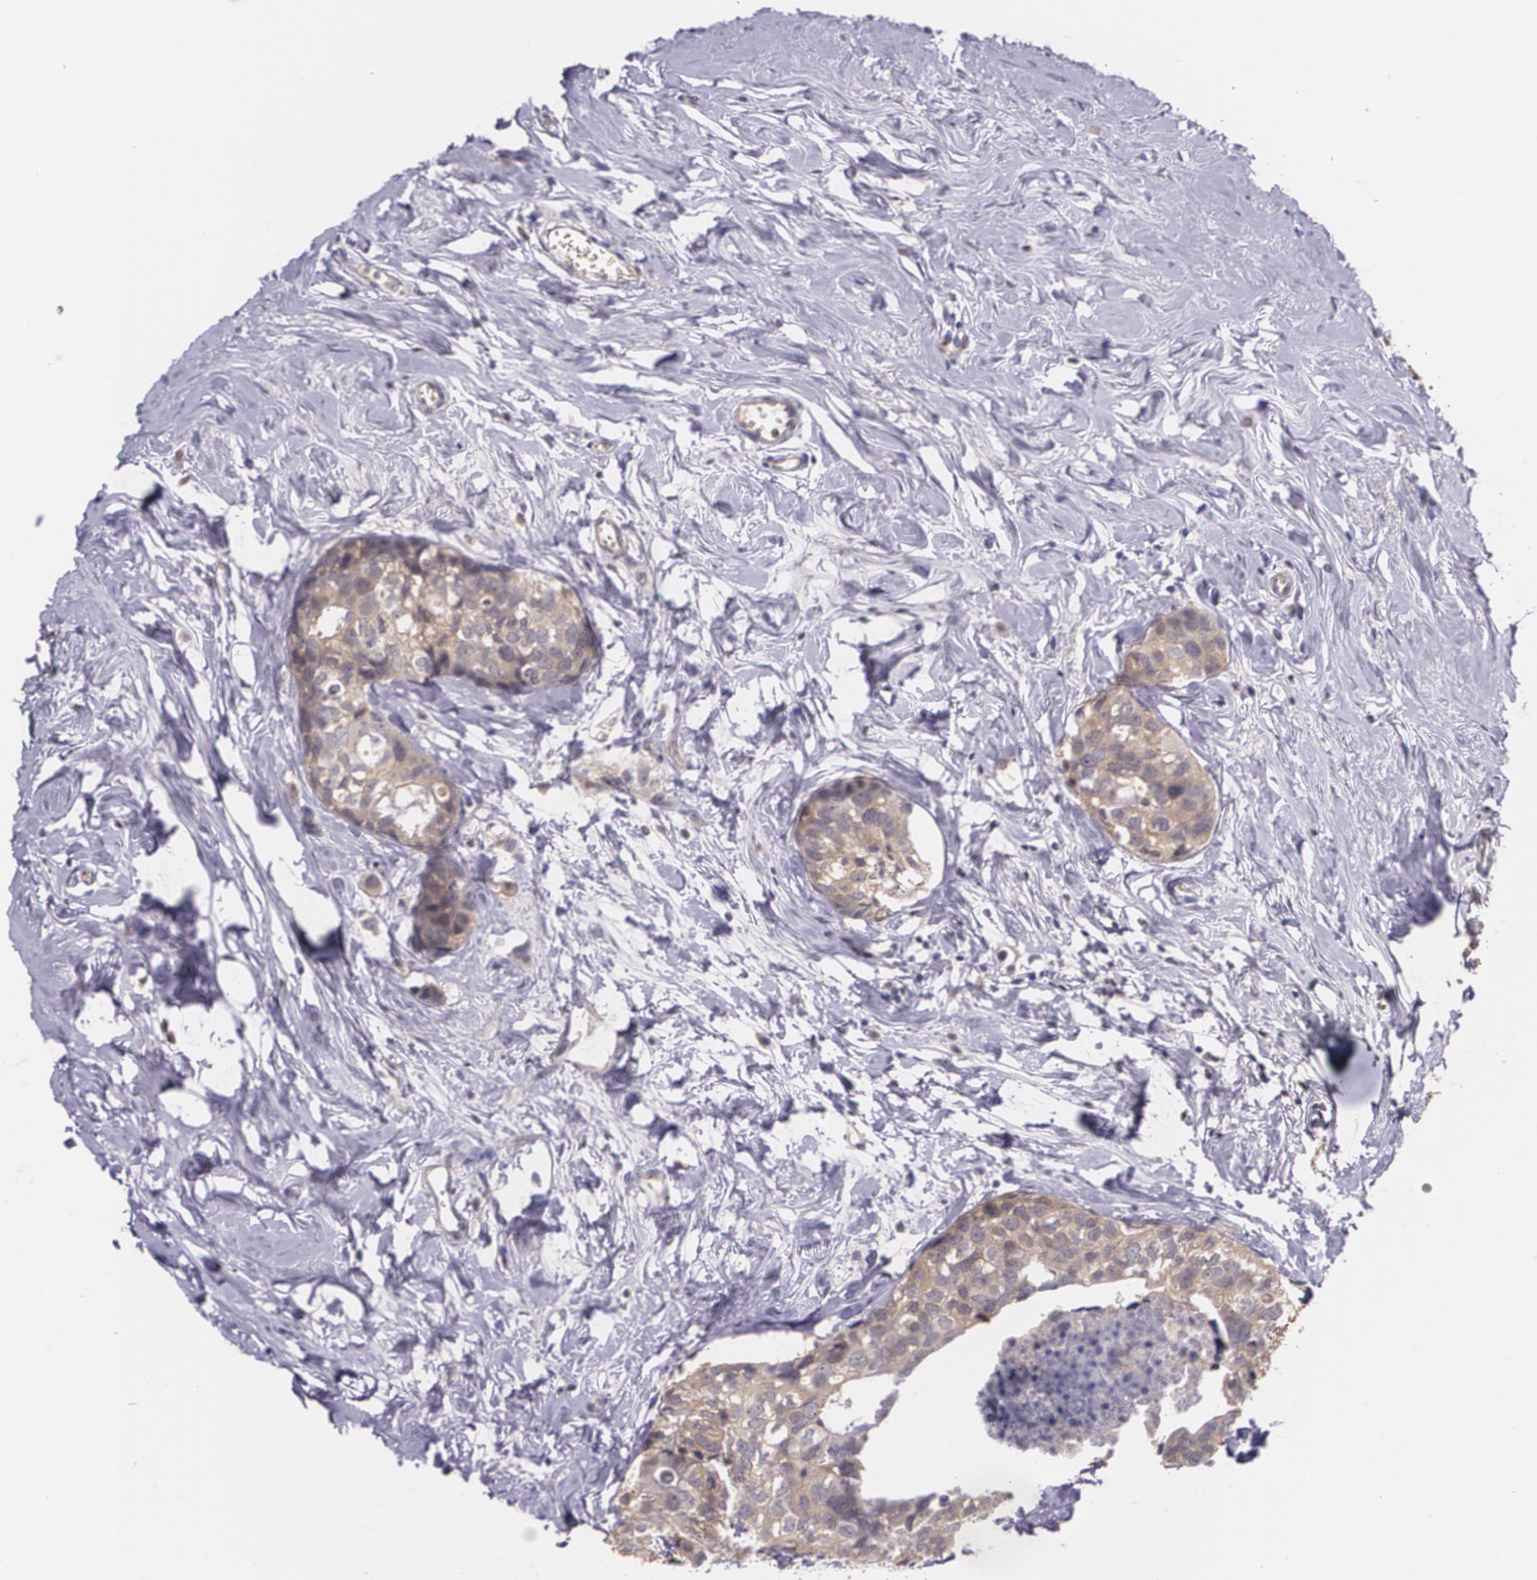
{"staining": {"intensity": "moderate", "quantity": ">75%", "location": "cytoplasmic/membranous"}, "tissue": "breast cancer", "cell_type": "Tumor cells", "image_type": "cancer", "snomed": [{"axis": "morphology", "description": "Normal tissue, NOS"}, {"axis": "morphology", "description": "Duct carcinoma"}, {"axis": "topography", "description": "Breast"}], "caption": "Immunohistochemistry photomicrograph of neoplastic tissue: breast cancer (infiltrating ductal carcinoma) stained using immunohistochemistry displays medium levels of moderate protein expression localized specifically in the cytoplasmic/membranous of tumor cells, appearing as a cytoplasmic/membranous brown color.", "gene": "TM4SF1", "patient": {"sex": "female", "age": 50}}